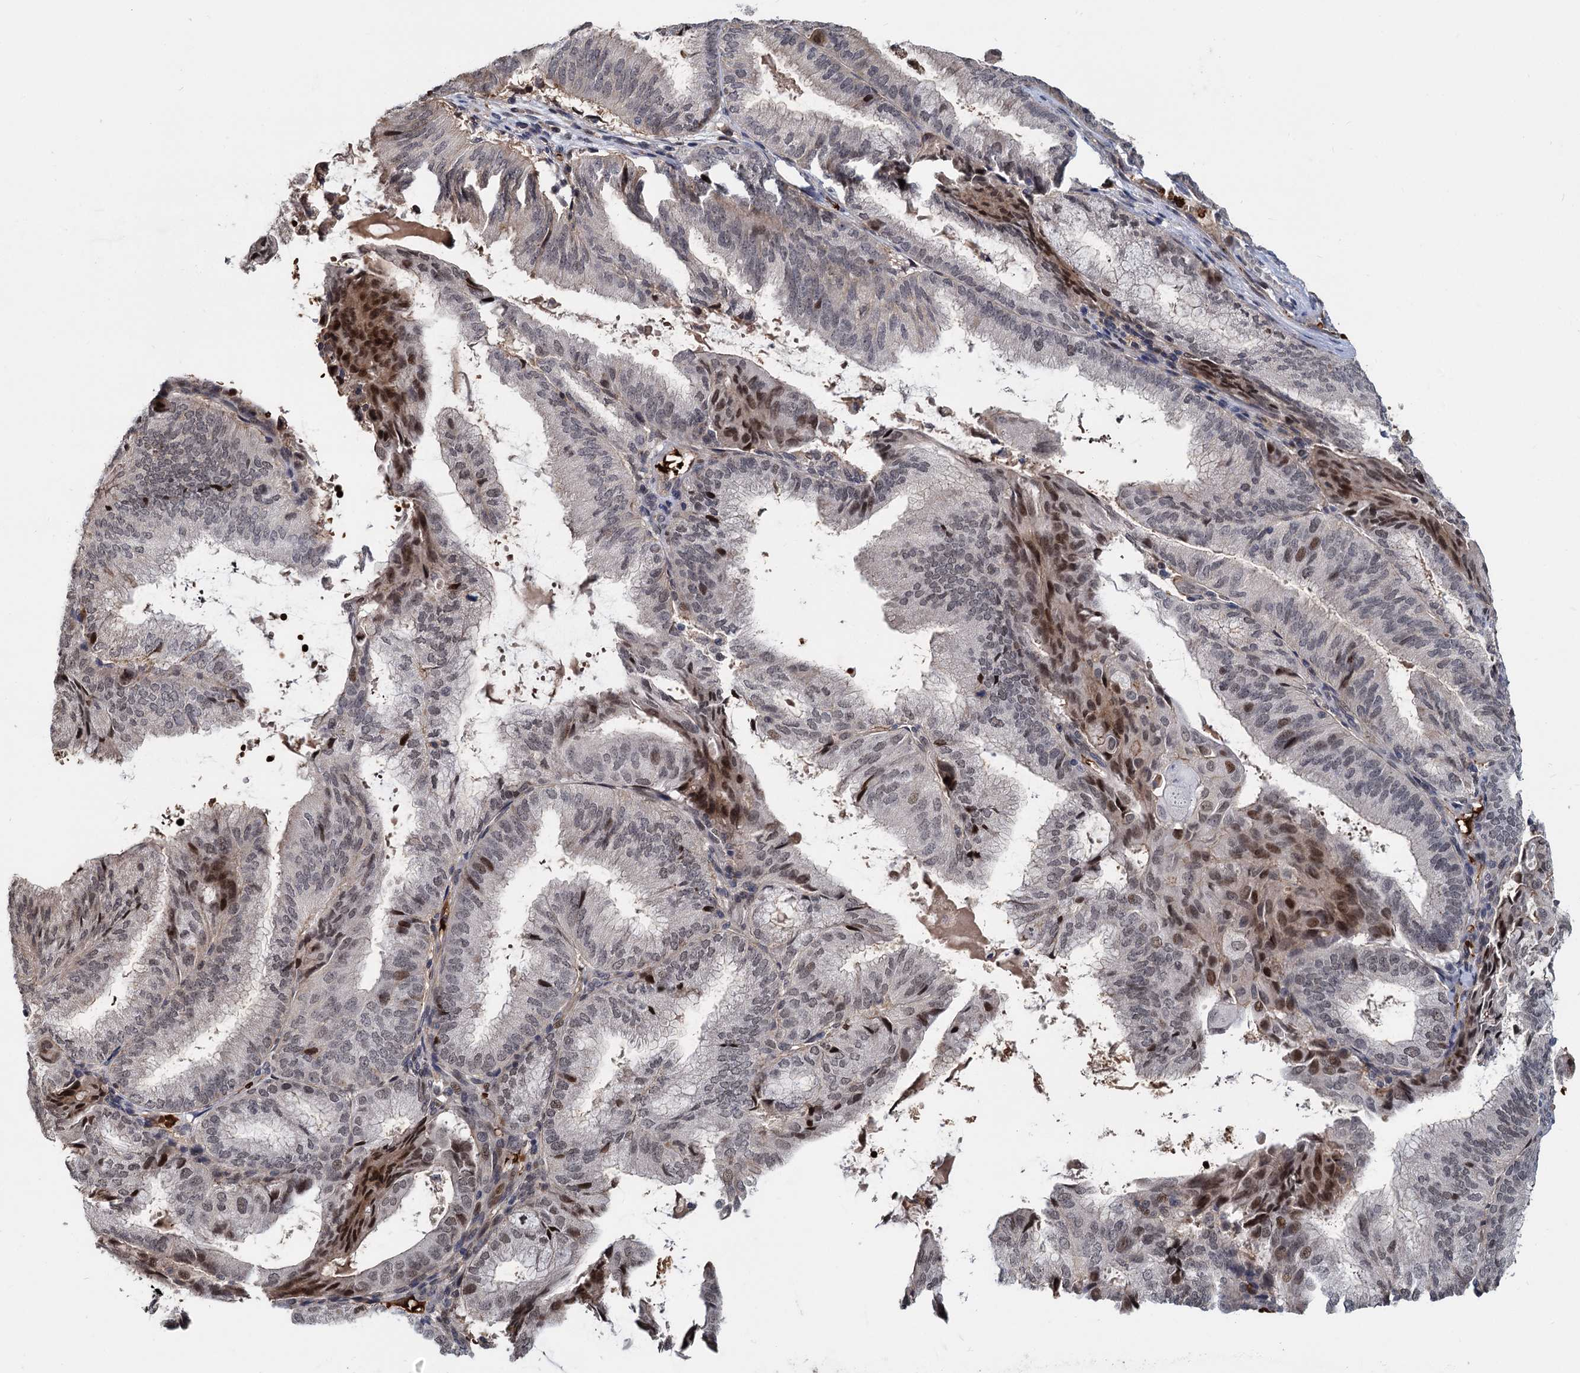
{"staining": {"intensity": "moderate", "quantity": "25%-75%", "location": "nuclear"}, "tissue": "endometrial cancer", "cell_type": "Tumor cells", "image_type": "cancer", "snomed": [{"axis": "morphology", "description": "Adenocarcinoma, NOS"}, {"axis": "topography", "description": "Endometrium"}], "caption": "Immunohistochemistry (IHC) (DAB) staining of human endometrial cancer exhibits moderate nuclear protein positivity in about 25%-75% of tumor cells. (IHC, brightfield microscopy, high magnification).", "gene": "FANCI", "patient": {"sex": "female", "age": 49}}